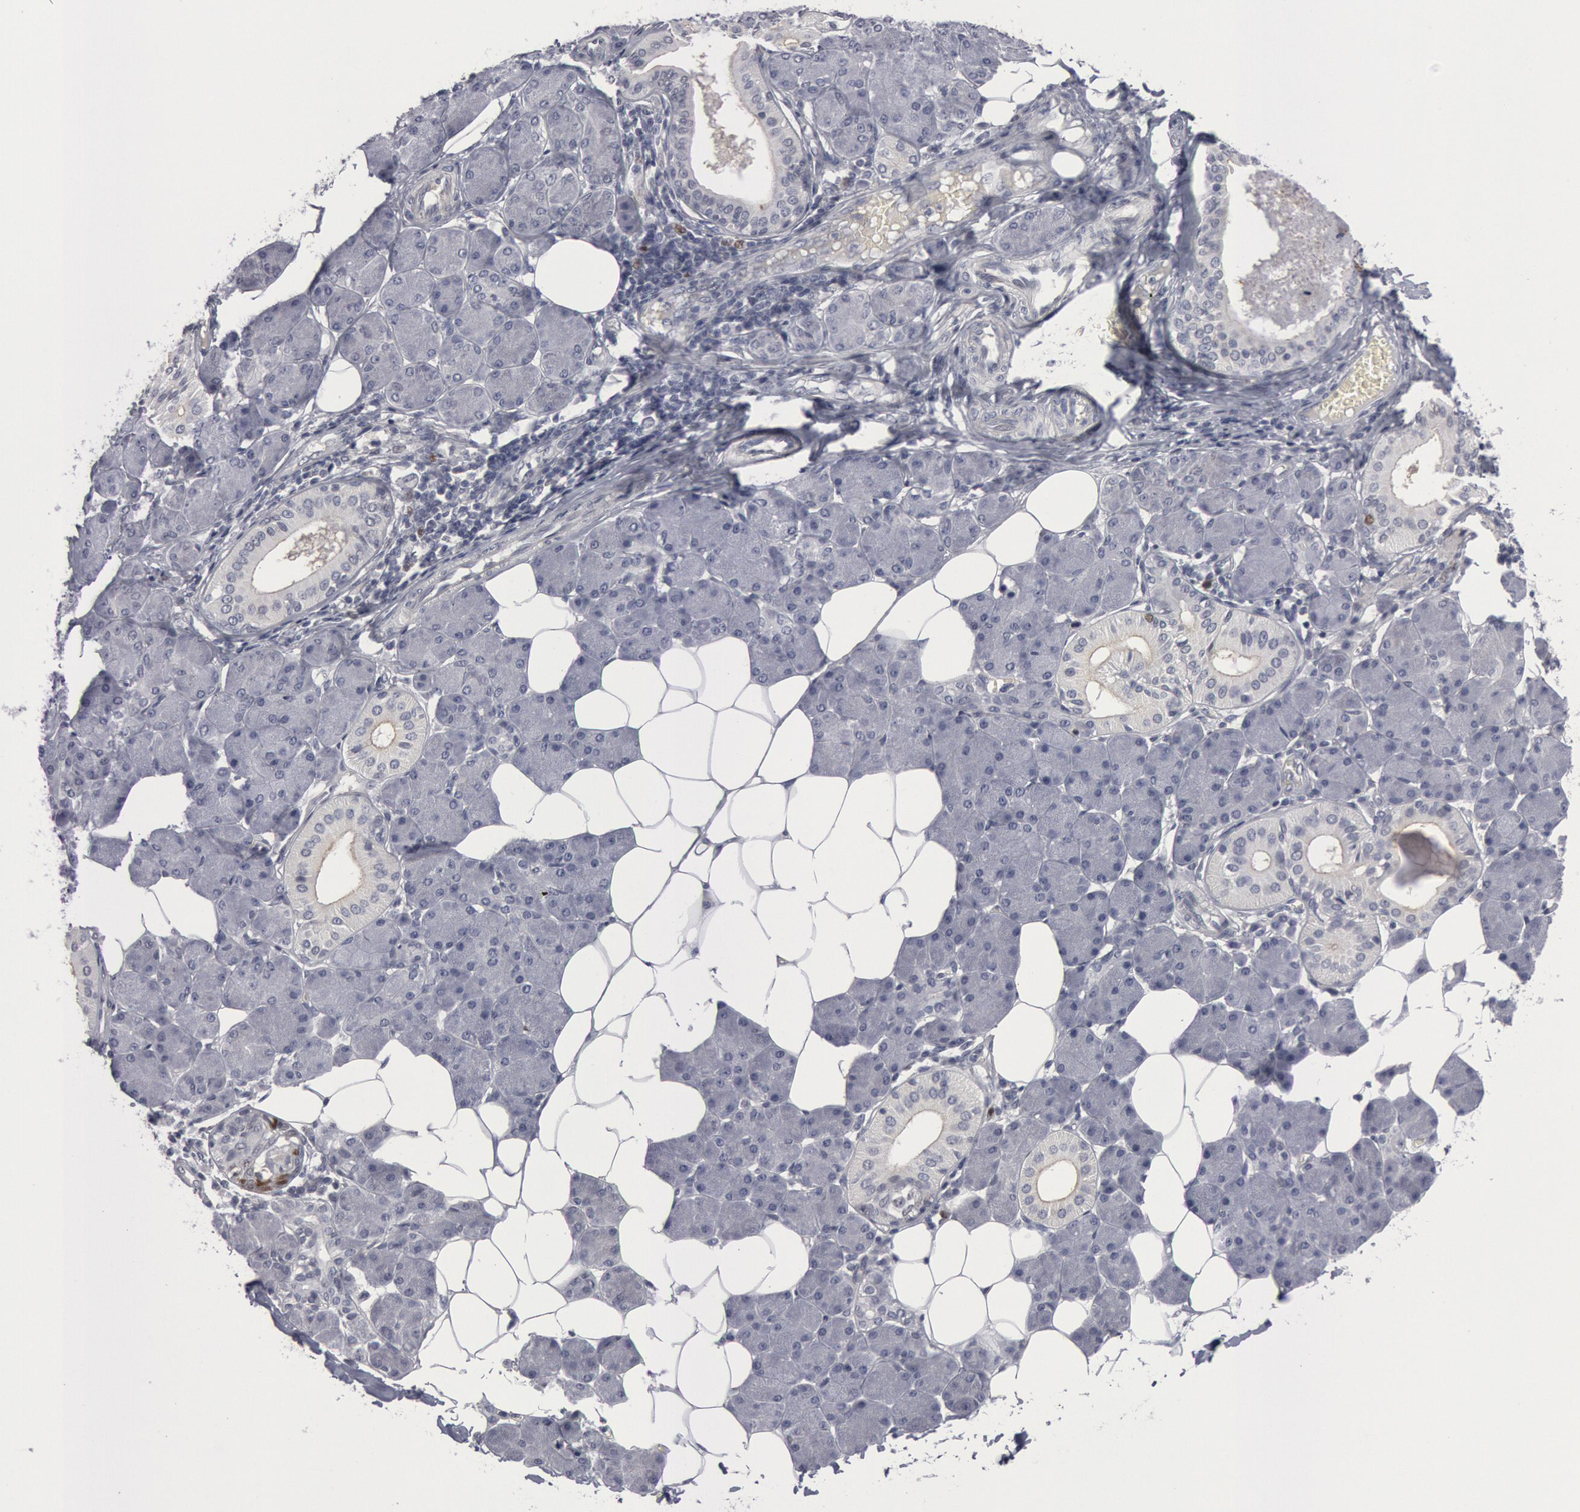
{"staining": {"intensity": "weak", "quantity": "<25%", "location": "nuclear"}, "tissue": "salivary gland", "cell_type": "Glandular cells", "image_type": "normal", "snomed": [{"axis": "morphology", "description": "Normal tissue, NOS"}, {"axis": "morphology", "description": "Adenoma, NOS"}, {"axis": "topography", "description": "Salivary gland"}], "caption": "This is an IHC micrograph of benign salivary gland. There is no expression in glandular cells.", "gene": "WDHD1", "patient": {"sex": "female", "age": 32}}